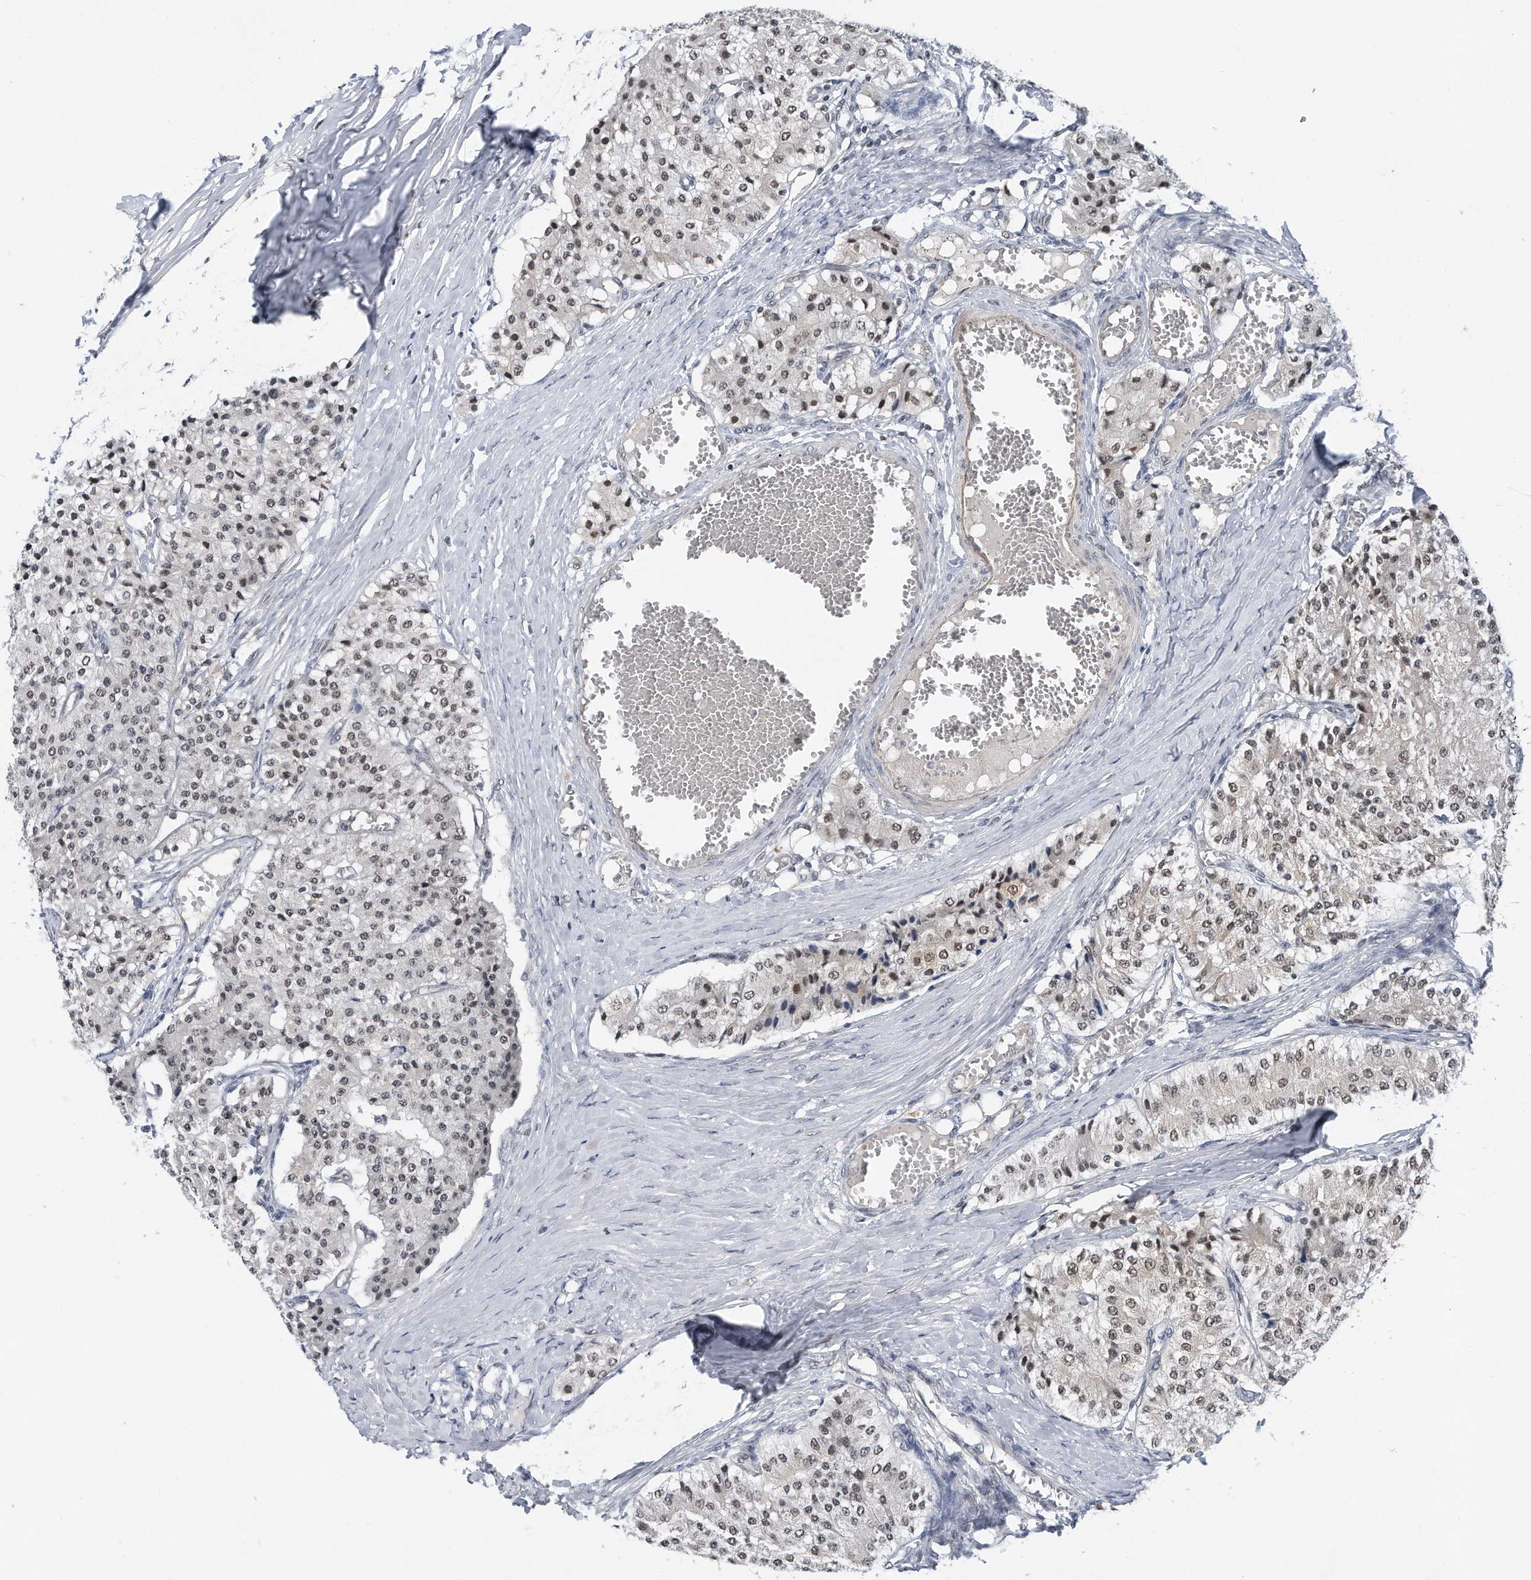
{"staining": {"intensity": "moderate", "quantity": "25%-75%", "location": "nuclear"}, "tissue": "carcinoid", "cell_type": "Tumor cells", "image_type": "cancer", "snomed": [{"axis": "morphology", "description": "Carcinoid, malignant, NOS"}, {"axis": "topography", "description": "Colon"}], "caption": "A high-resolution image shows immunohistochemistry (IHC) staining of malignant carcinoid, which displays moderate nuclear expression in approximately 25%-75% of tumor cells.", "gene": "TP53INP1", "patient": {"sex": "female", "age": 52}}